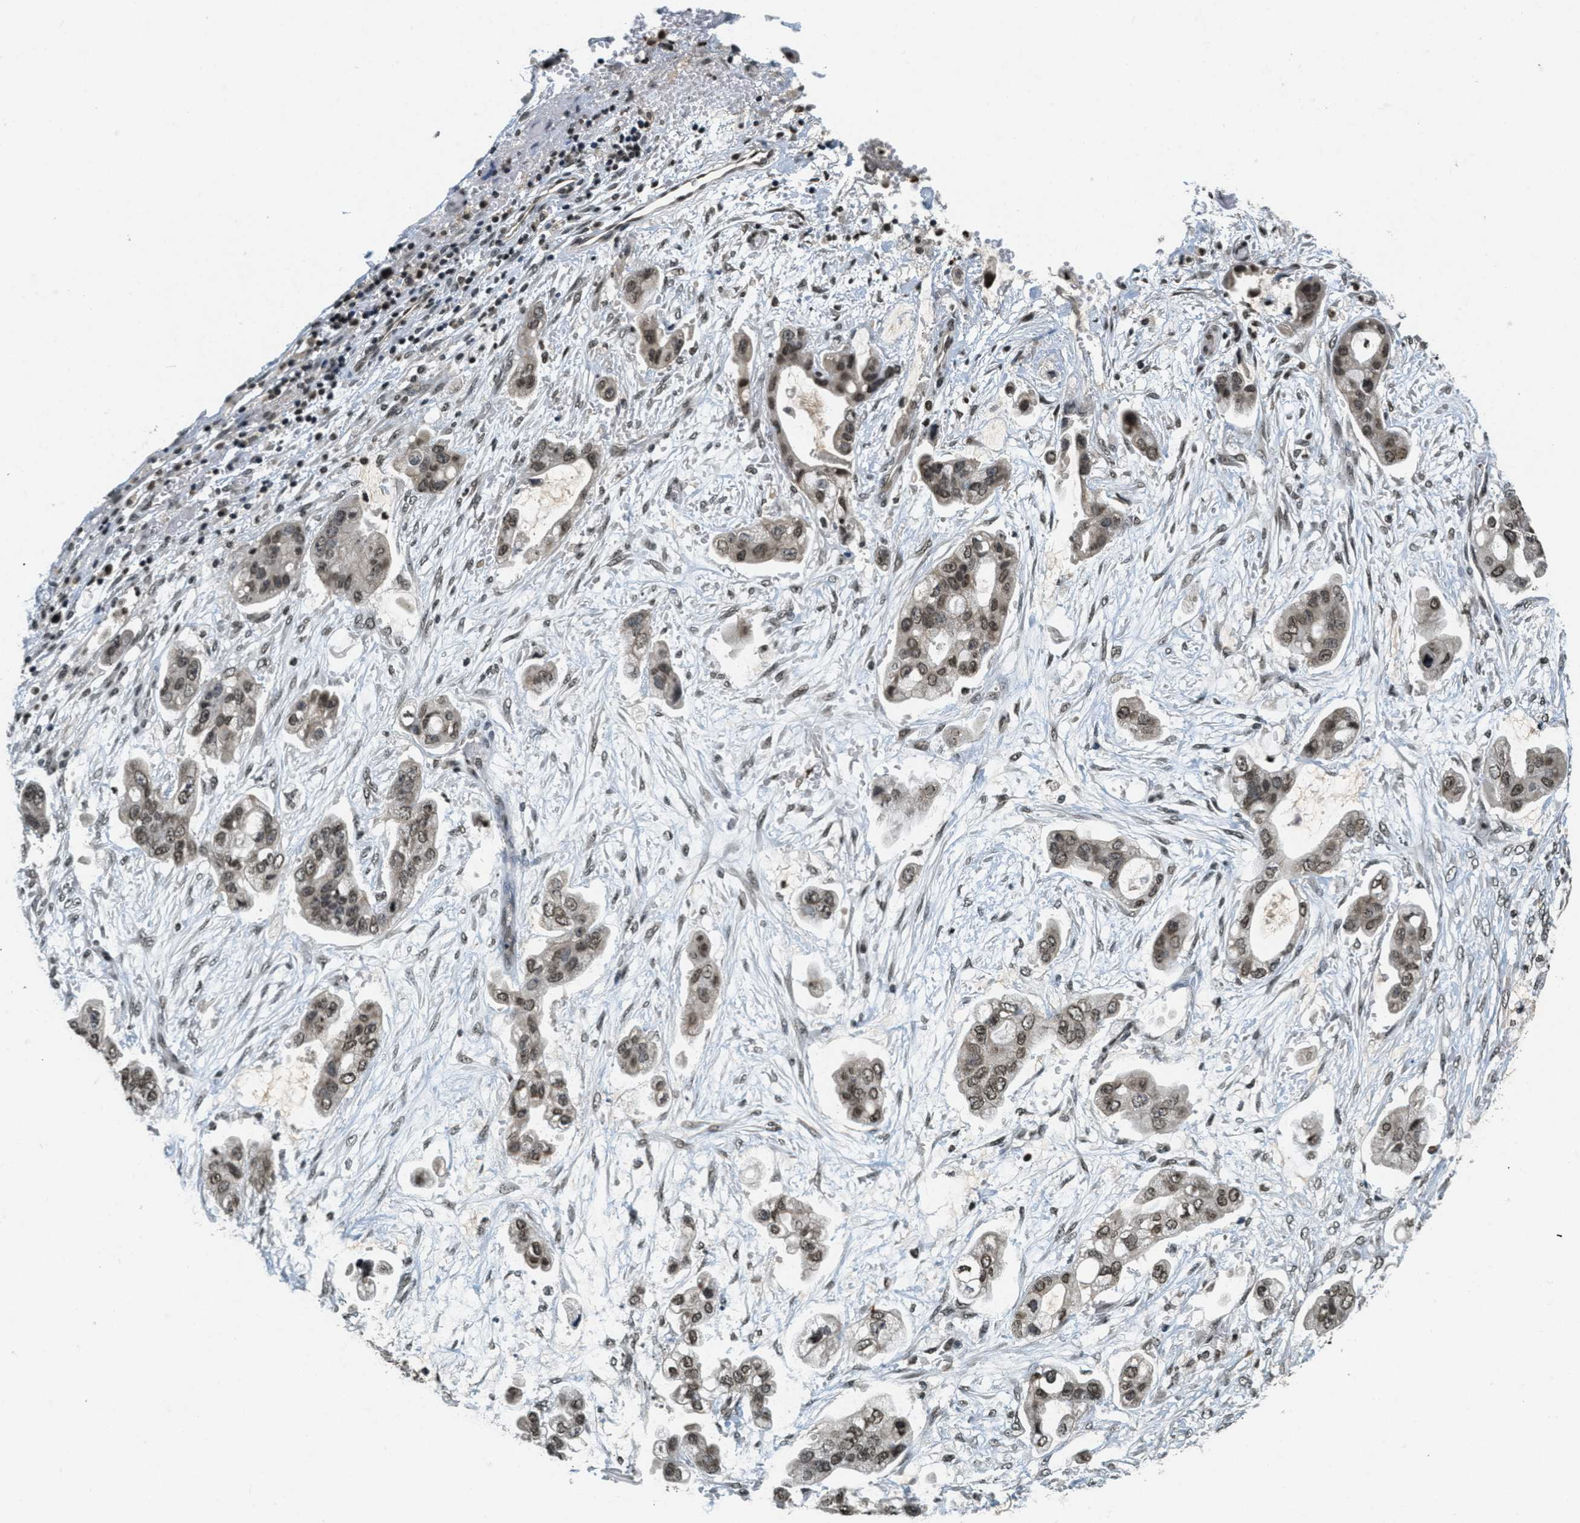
{"staining": {"intensity": "moderate", "quantity": ">75%", "location": "nuclear"}, "tissue": "stomach cancer", "cell_type": "Tumor cells", "image_type": "cancer", "snomed": [{"axis": "morphology", "description": "Adenocarcinoma, NOS"}, {"axis": "topography", "description": "Stomach"}], "caption": "The micrograph shows a brown stain indicating the presence of a protein in the nuclear of tumor cells in stomach adenocarcinoma.", "gene": "LDB2", "patient": {"sex": "male", "age": 62}}